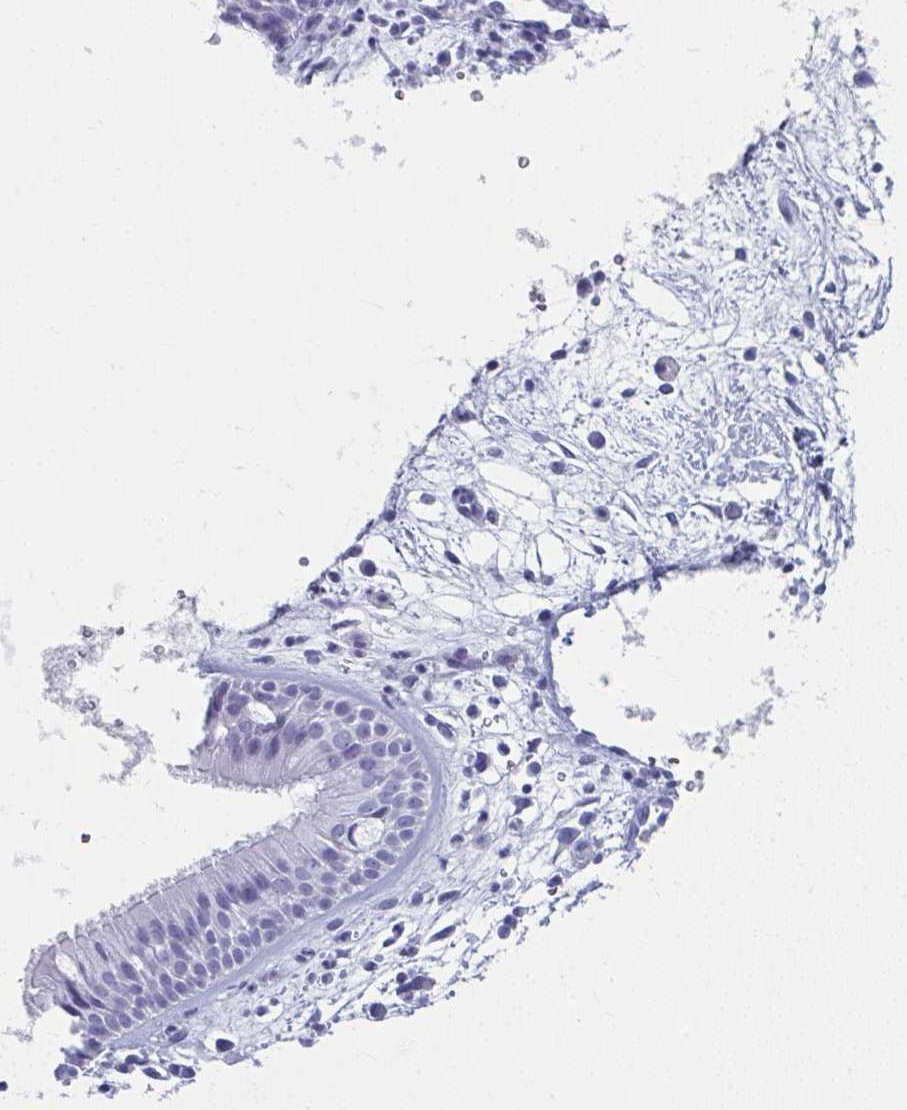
{"staining": {"intensity": "negative", "quantity": "none", "location": "none"}, "tissue": "nasopharynx", "cell_type": "Respiratory epithelial cells", "image_type": "normal", "snomed": [{"axis": "morphology", "description": "Normal tissue, NOS"}, {"axis": "topography", "description": "Nasopharynx"}], "caption": "Immunohistochemical staining of unremarkable nasopharynx displays no significant positivity in respiratory epithelial cells. Brightfield microscopy of immunohistochemistry (IHC) stained with DAB (brown) and hematoxylin (blue), captured at high magnification.", "gene": "GHRL", "patient": {"sex": "male", "age": 65}}